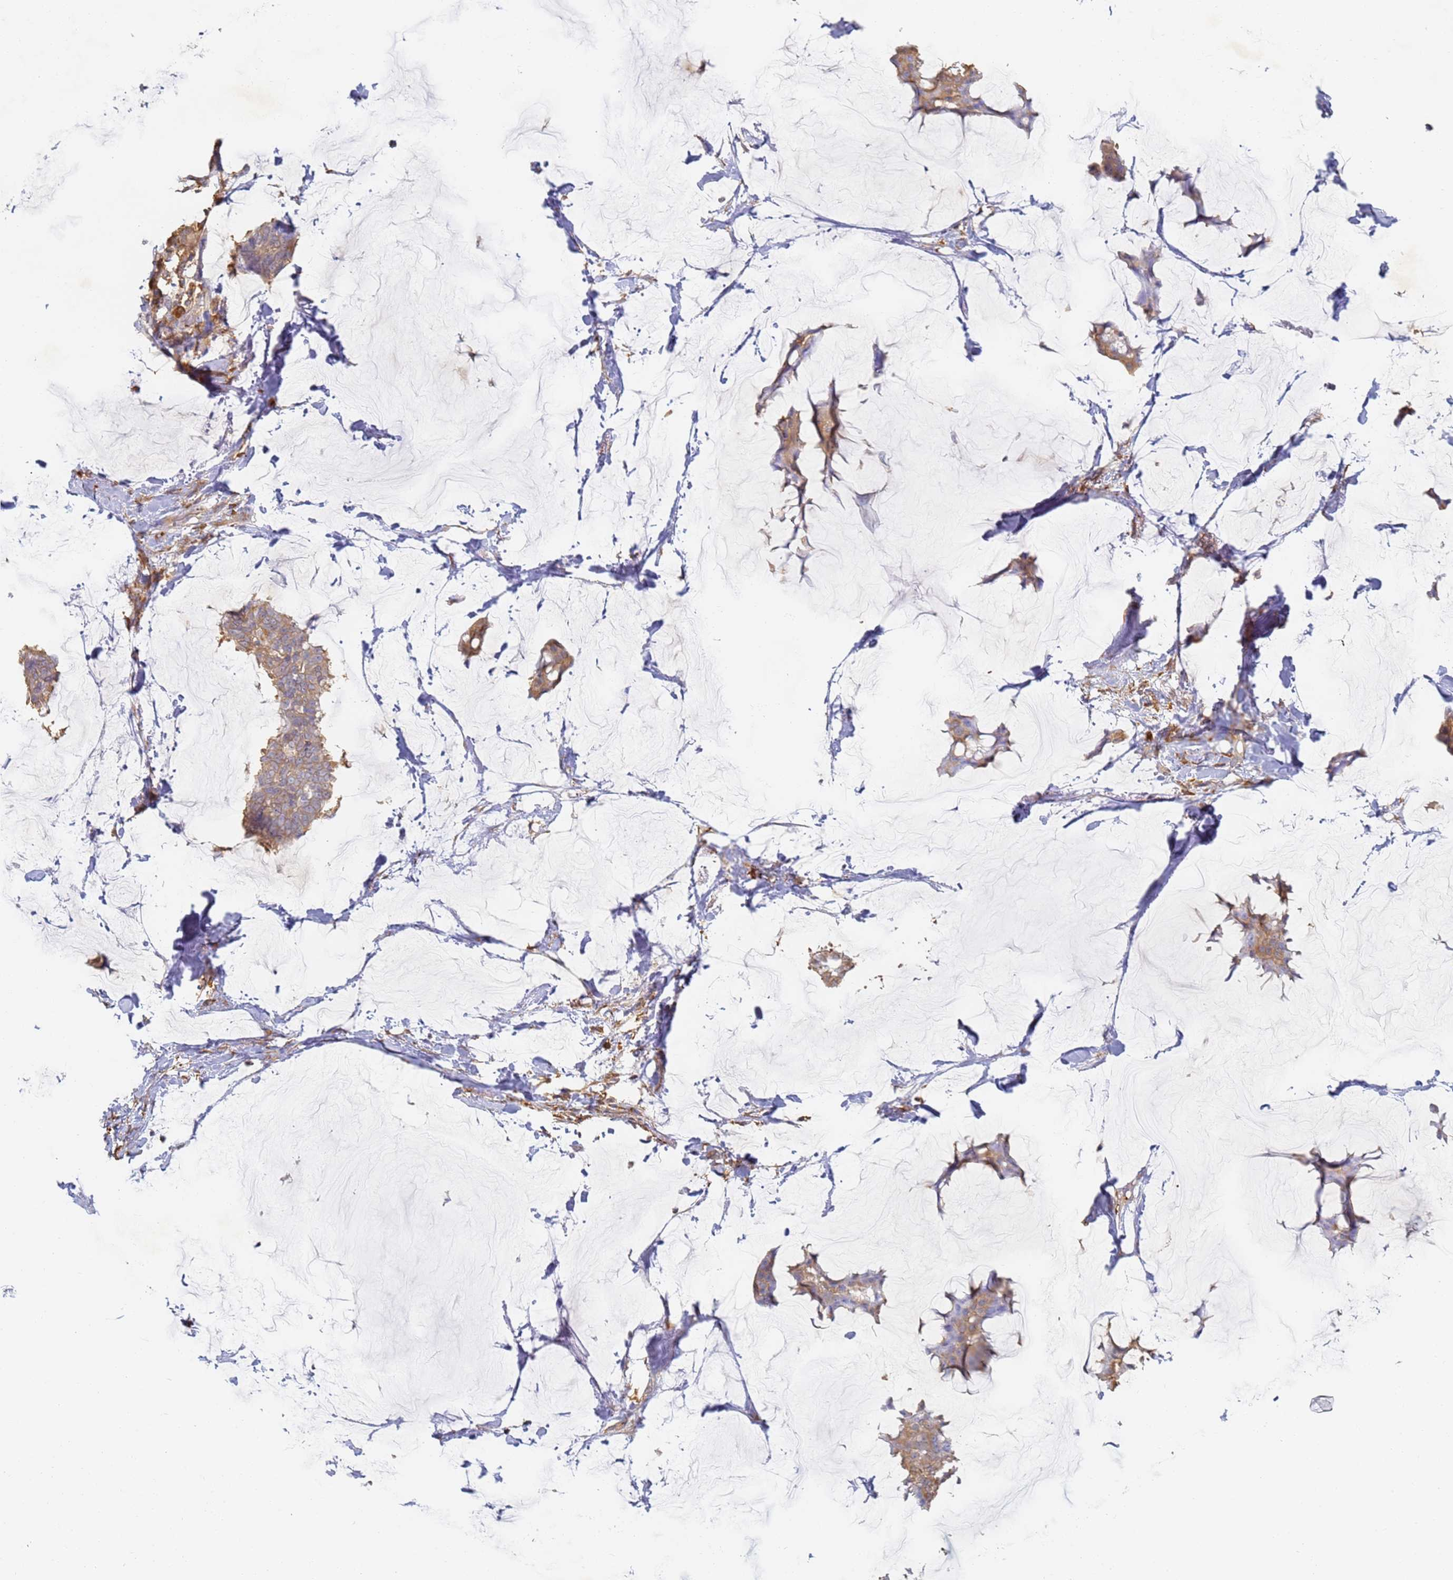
{"staining": {"intensity": "weak", "quantity": ">75%", "location": "cytoplasmic/membranous"}, "tissue": "breast cancer", "cell_type": "Tumor cells", "image_type": "cancer", "snomed": [{"axis": "morphology", "description": "Duct carcinoma"}, {"axis": "topography", "description": "Breast"}], "caption": "A histopathology image of human invasive ductal carcinoma (breast) stained for a protein demonstrates weak cytoplasmic/membranous brown staining in tumor cells. (Stains: DAB in brown, nuclei in blue, Microscopy: brightfield microscopy at high magnification).", "gene": "BIN2", "patient": {"sex": "female", "age": 93}}